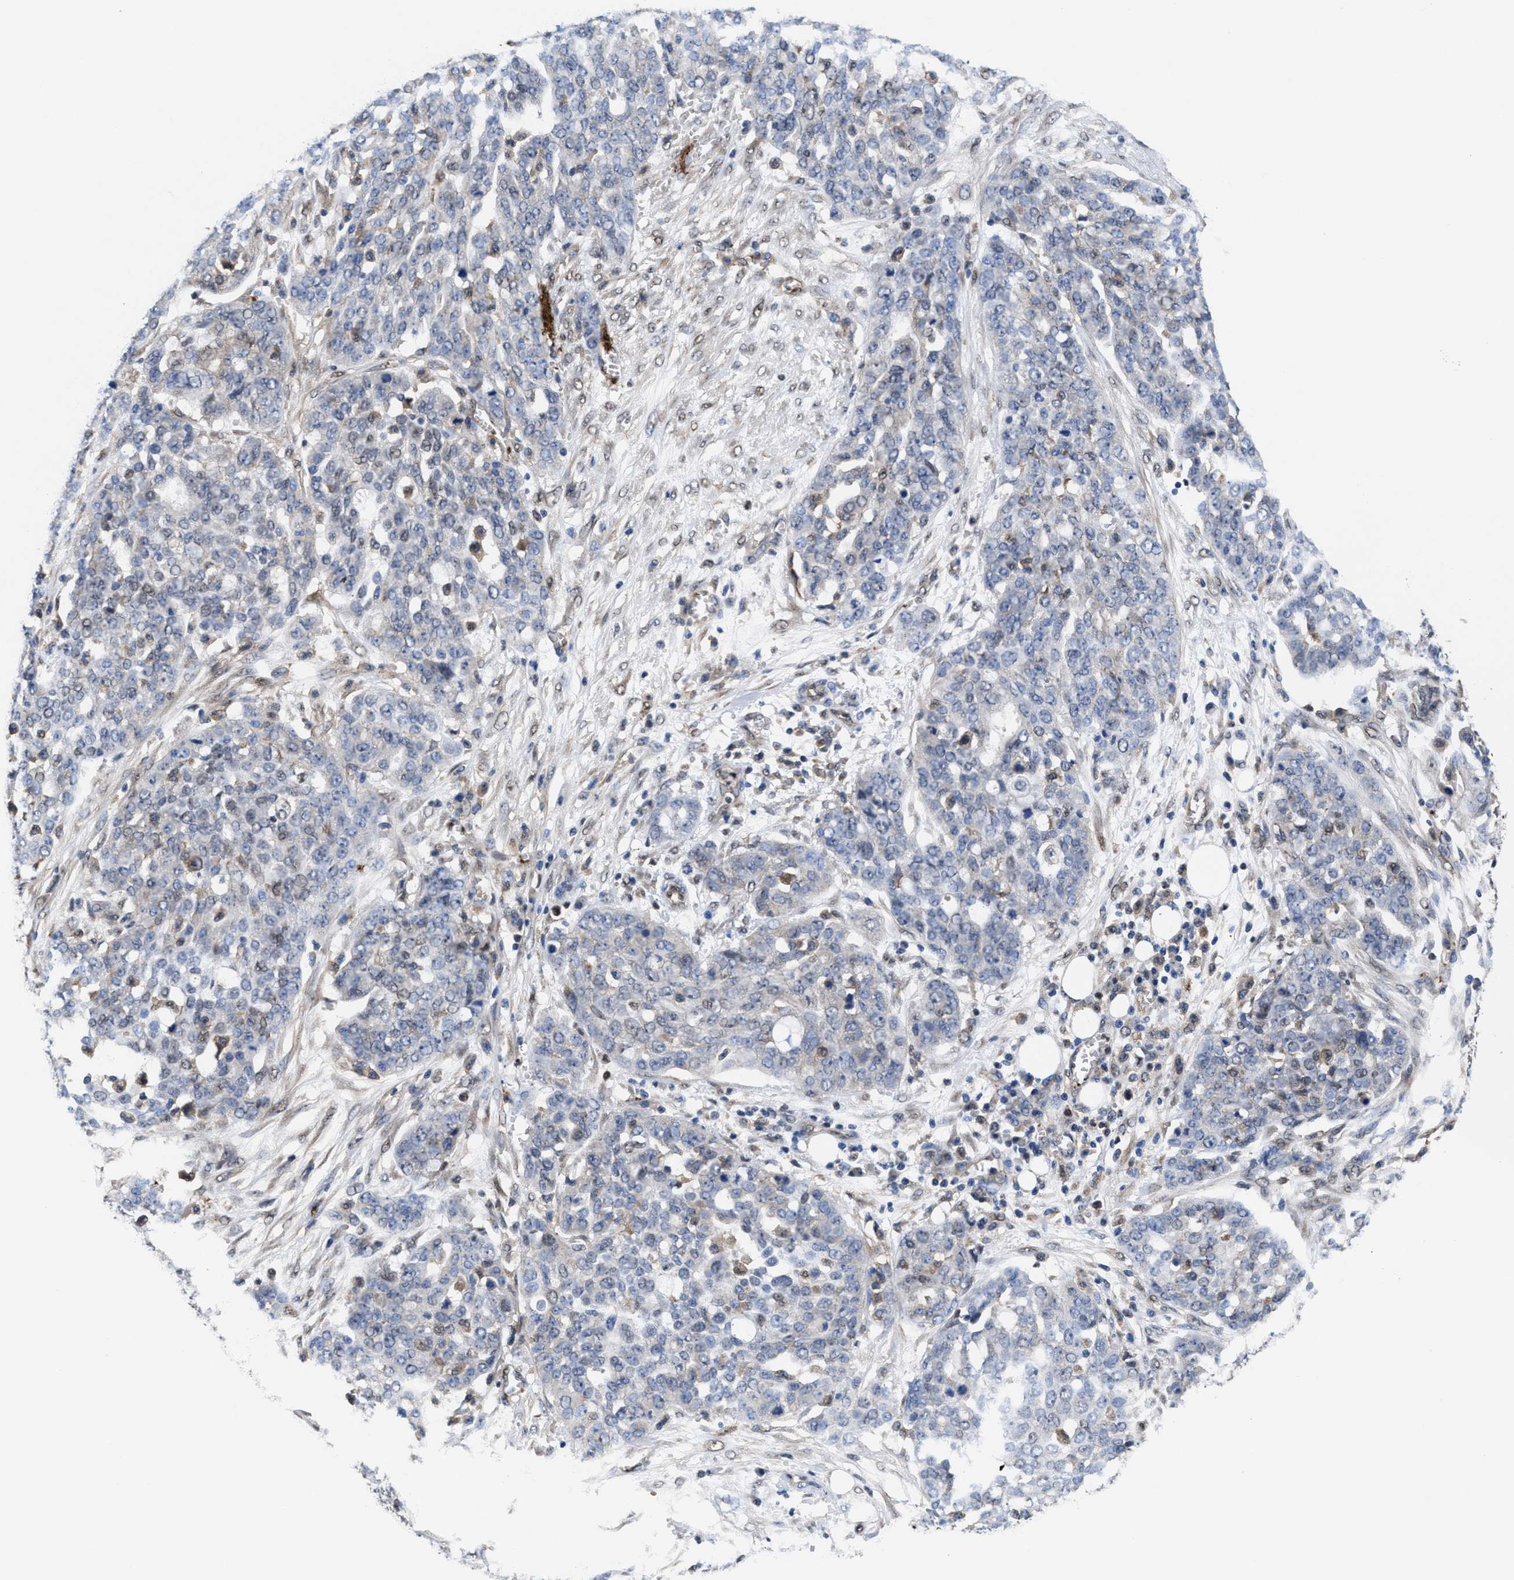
{"staining": {"intensity": "negative", "quantity": "none", "location": "none"}, "tissue": "ovarian cancer", "cell_type": "Tumor cells", "image_type": "cancer", "snomed": [{"axis": "morphology", "description": "Cystadenocarcinoma, serous, NOS"}, {"axis": "topography", "description": "Soft tissue"}, {"axis": "topography", "description": "Ovary"}], "caption": "This histopathology image is of serous cystadenocarcinoma (ovarian) stained with immunohistochemistry to label a protein in brown with the nuclei are counter-stained blue. There is no positivity in tumor cells.", "gene": "ACLY", "patient": {"sex": "female", "age": 57}}